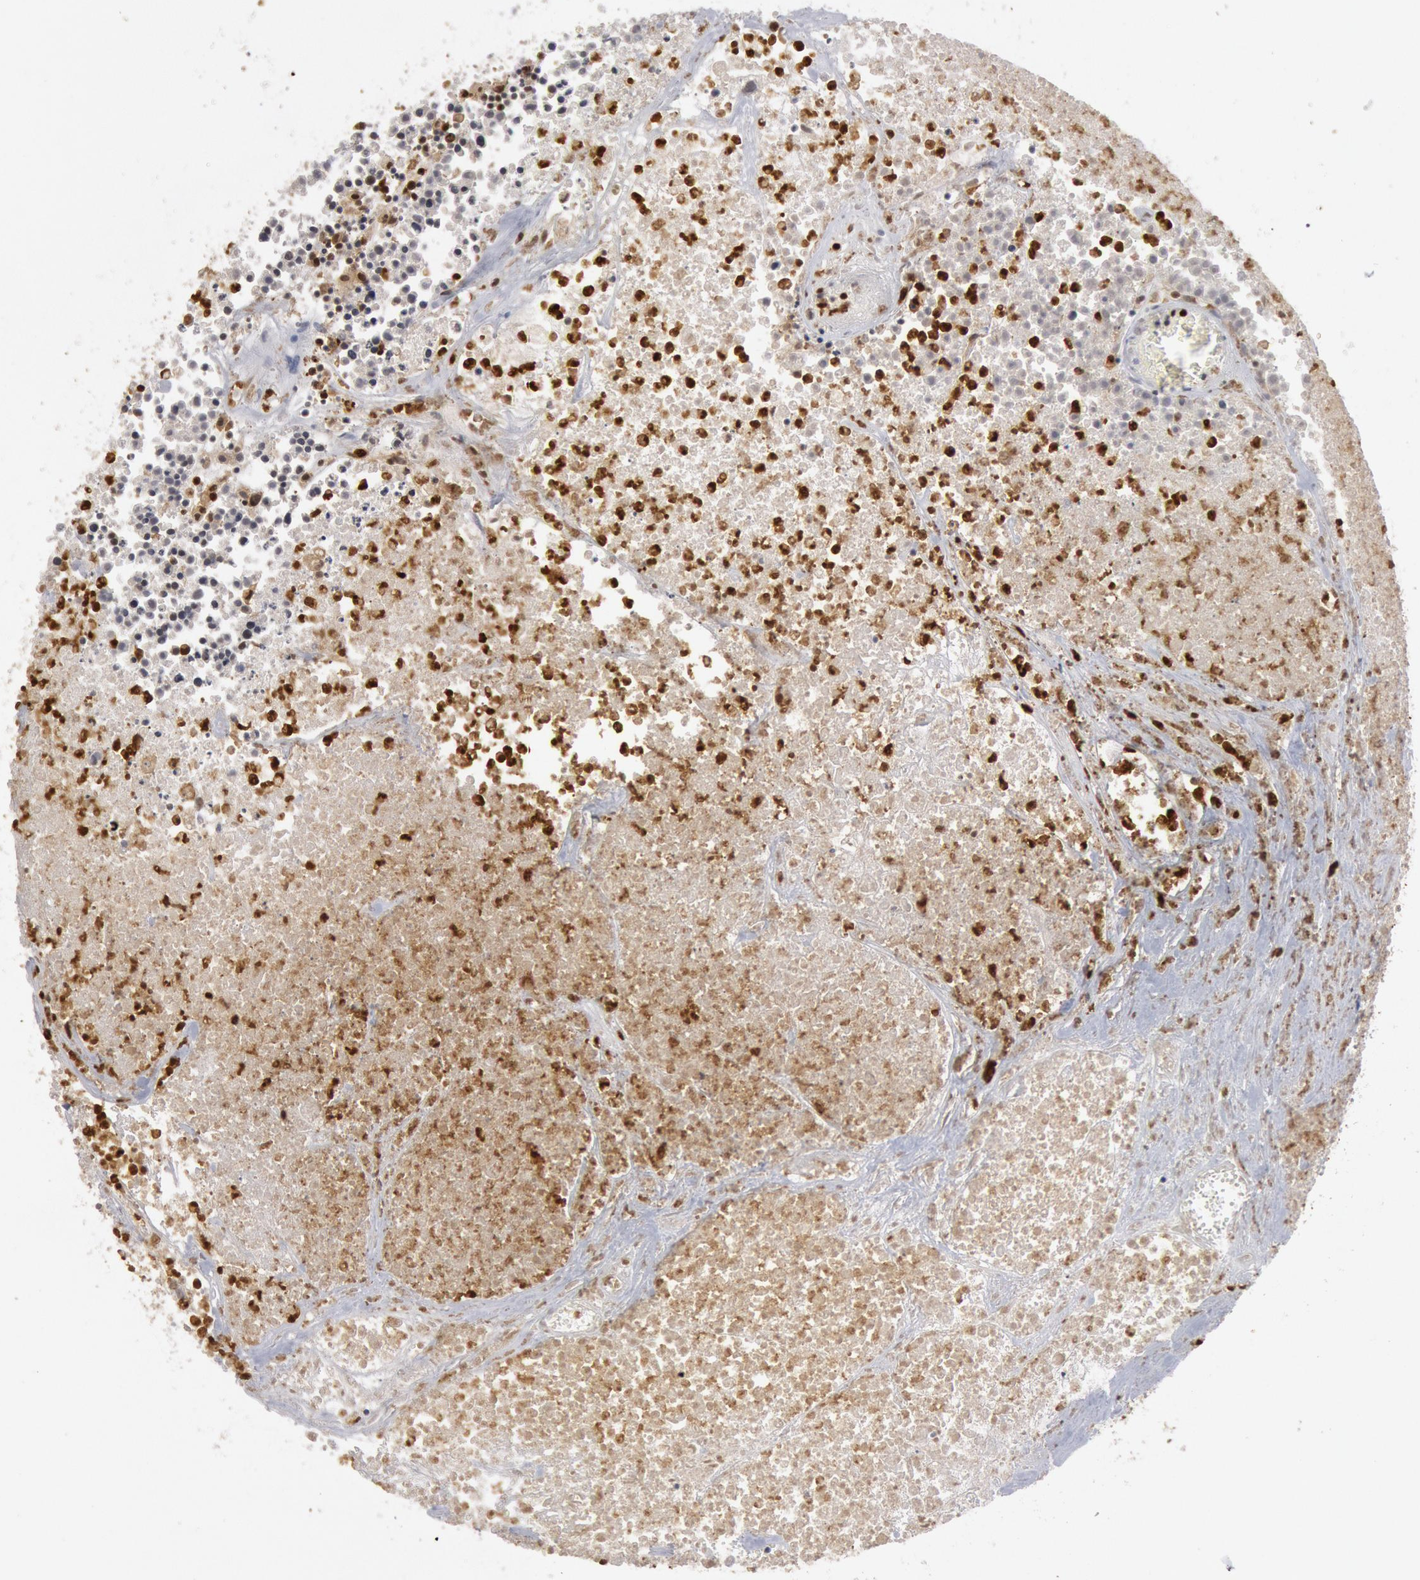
{"staining": {"intensity": "weak", "quantity": ">75%", "location": "cytoplasmic/membranous,nuclear"}, "tissue": "colorectal cancer", "cell_type": "Tumor cells", "image_type": "cancer", "snomed": [{"axis": "morphology", "description": "Adenocarcinoma, NOS"}, {"axis": "topography", "description": "Colon"}], "caption": "A brown stain shows weak cytoplasmic/membranous and nuclear staining of a protein in colorectal cancer tumor cells. (brown staining indicates protein expression, while blue staining denotes nuclei).", "gene": "PTPN6", "patient": {"sex": "female", "age": 53}}